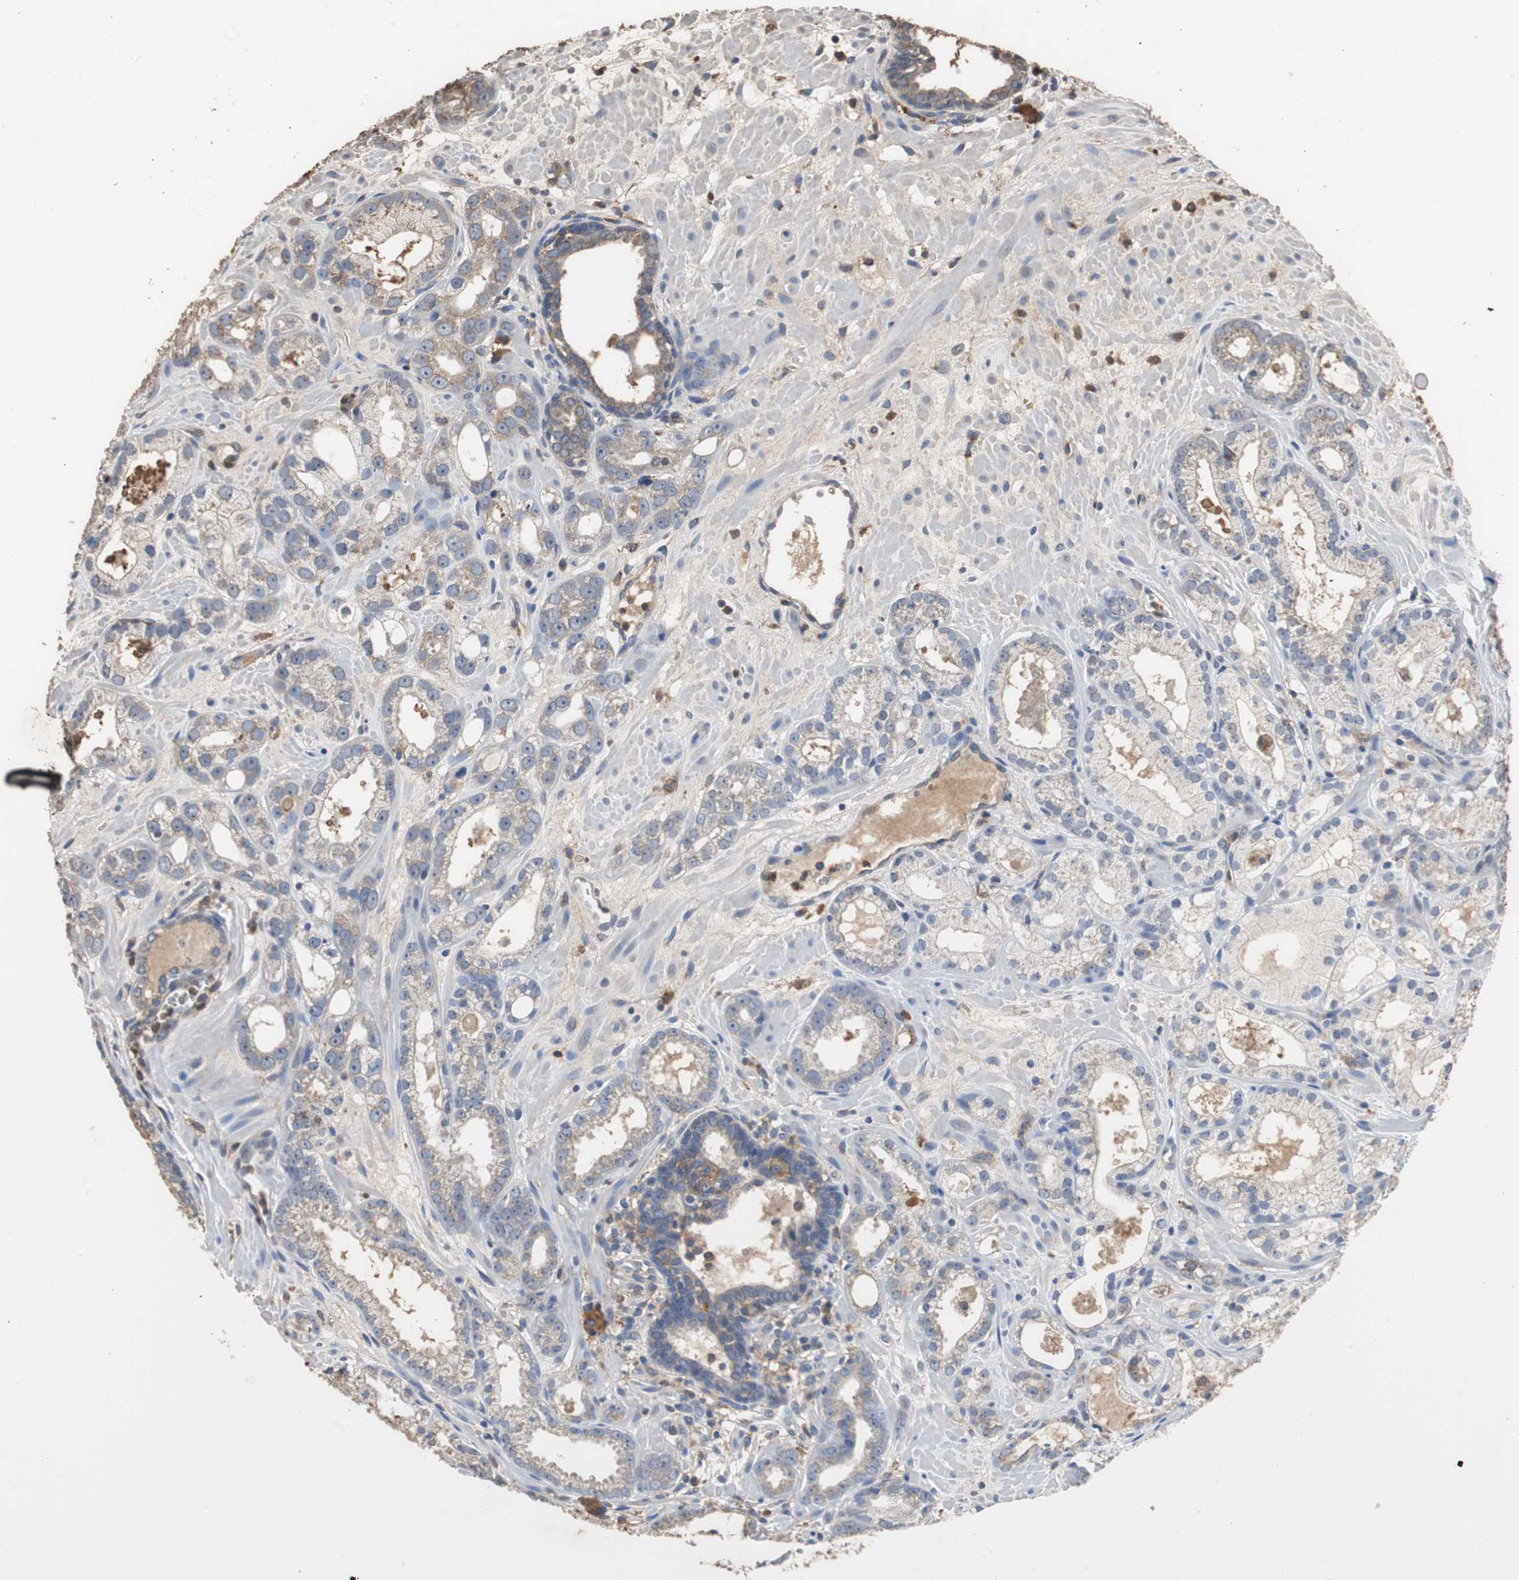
{"staining": {"intensity": "weak", "quantity": "25%-75%", "location": "cytoplasmic/membranous"}, "tissue": "prostate cancer", "cell_type": "Tumor cells", "image_type": "cancer", "snomed": [{"axis": "morphology", "description": "Adenocarcinoma, Low grade"}, {"axis": "topography", "description": "Prostate"}], "caption": "Prostate cancer (low-grade adenocarcinoma) tissue demonstrates weak cytoplasmic/membranous positivity in approximately 25%-75% of tumor cells", "gene": "SCIMP", "patient": {"sex": "male", "age": 57}}